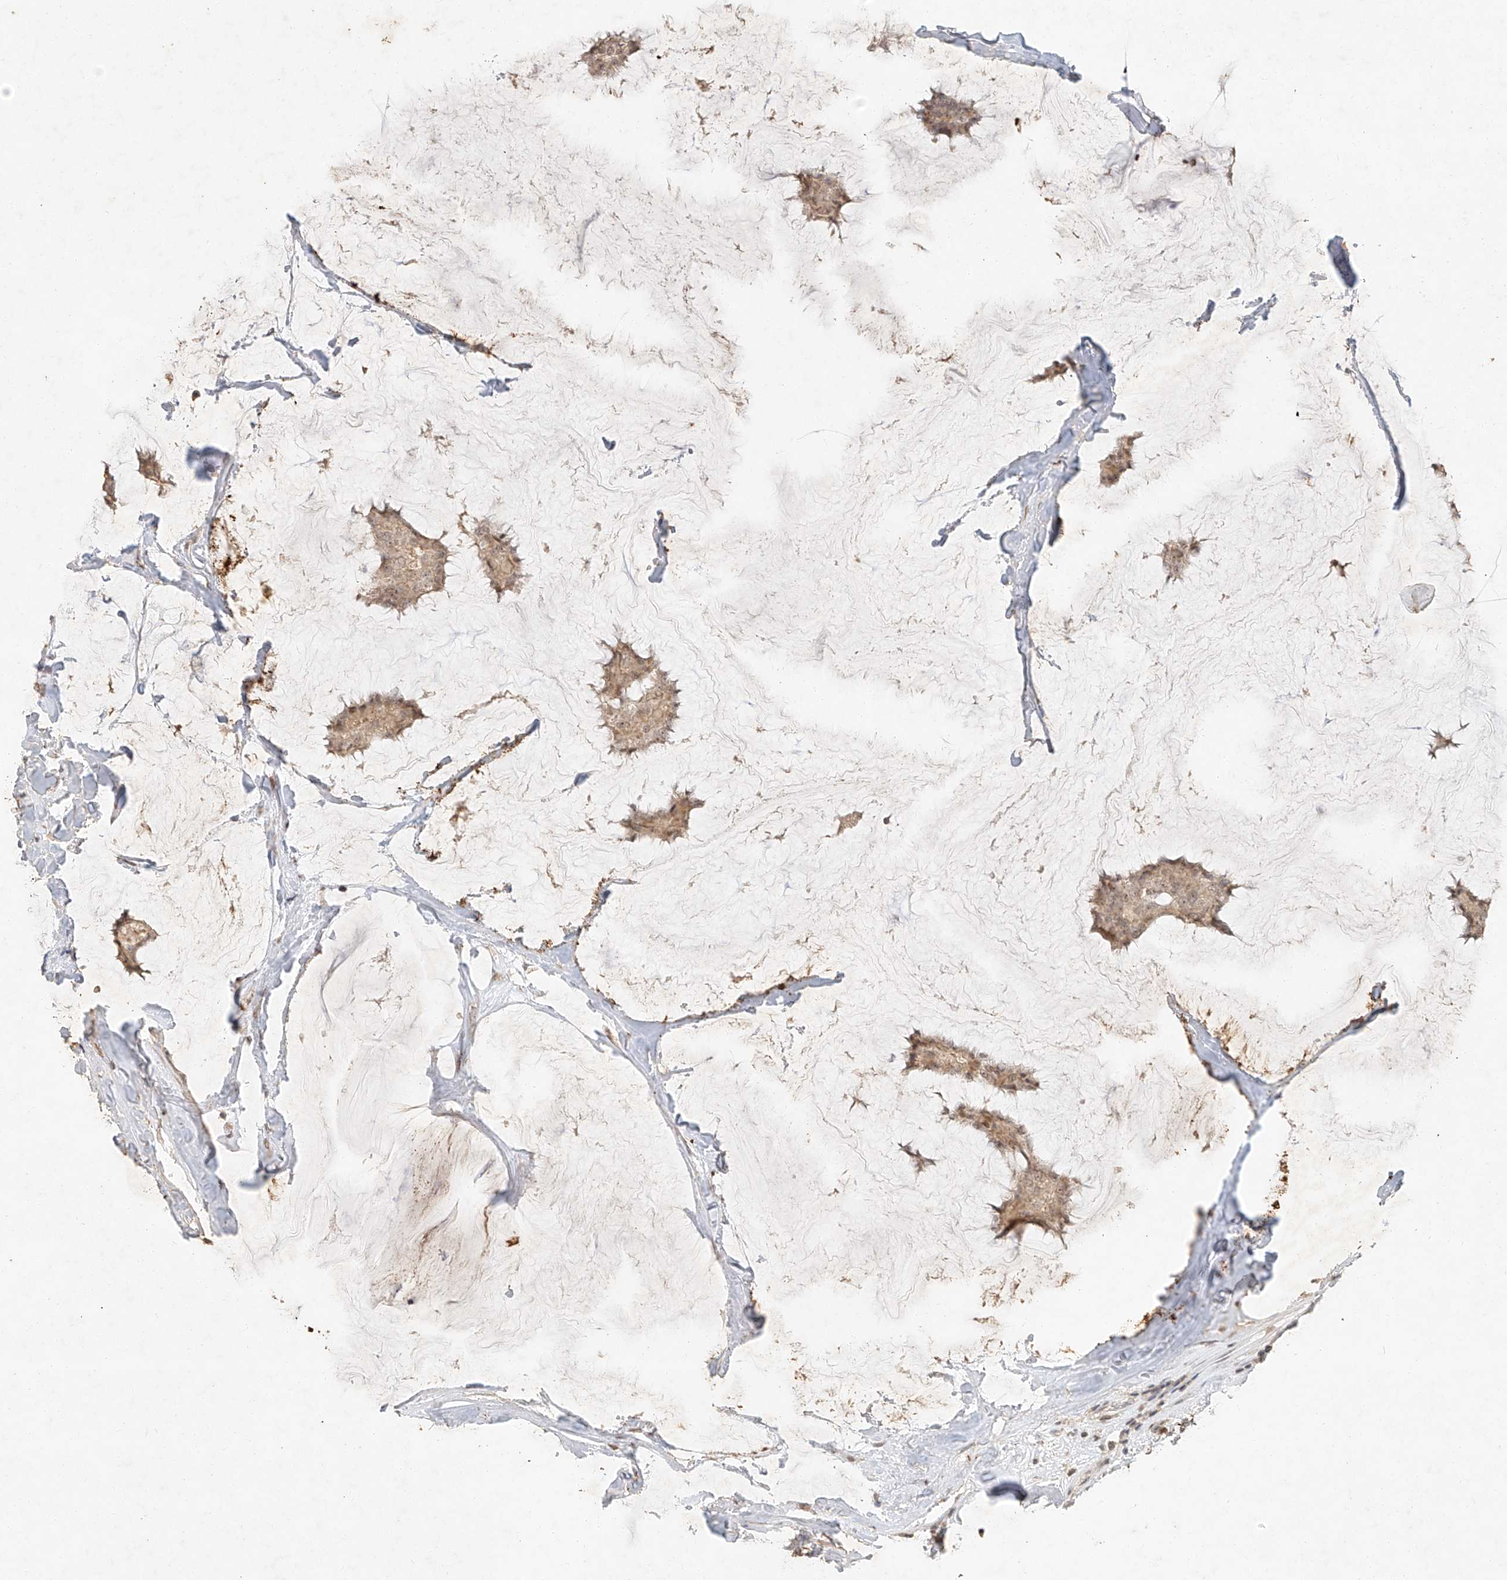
{"staining": {"intensity": "moderate", "quantity": ">75%", "location": "cytoplasmic/membranous,nuclear"}, "tissue": "breast cancer", "cell_type": "Tumor cells", "image_type": "cancer", "snomed": [{"axis": "morphology", "description": "Duct carcinoma"}, {"axis": "topography", "description": "Breast"}], "caption": "There is medium levels of moderate cytoplasmic/membranous and nuclear expression in tumor cells of infiltrating ductal carcinoma (breast), as demonstrated by immunohistochemical staining (brown color).", "gene": "CXorf58", "patient": {"sex": "female", "age": 93}}